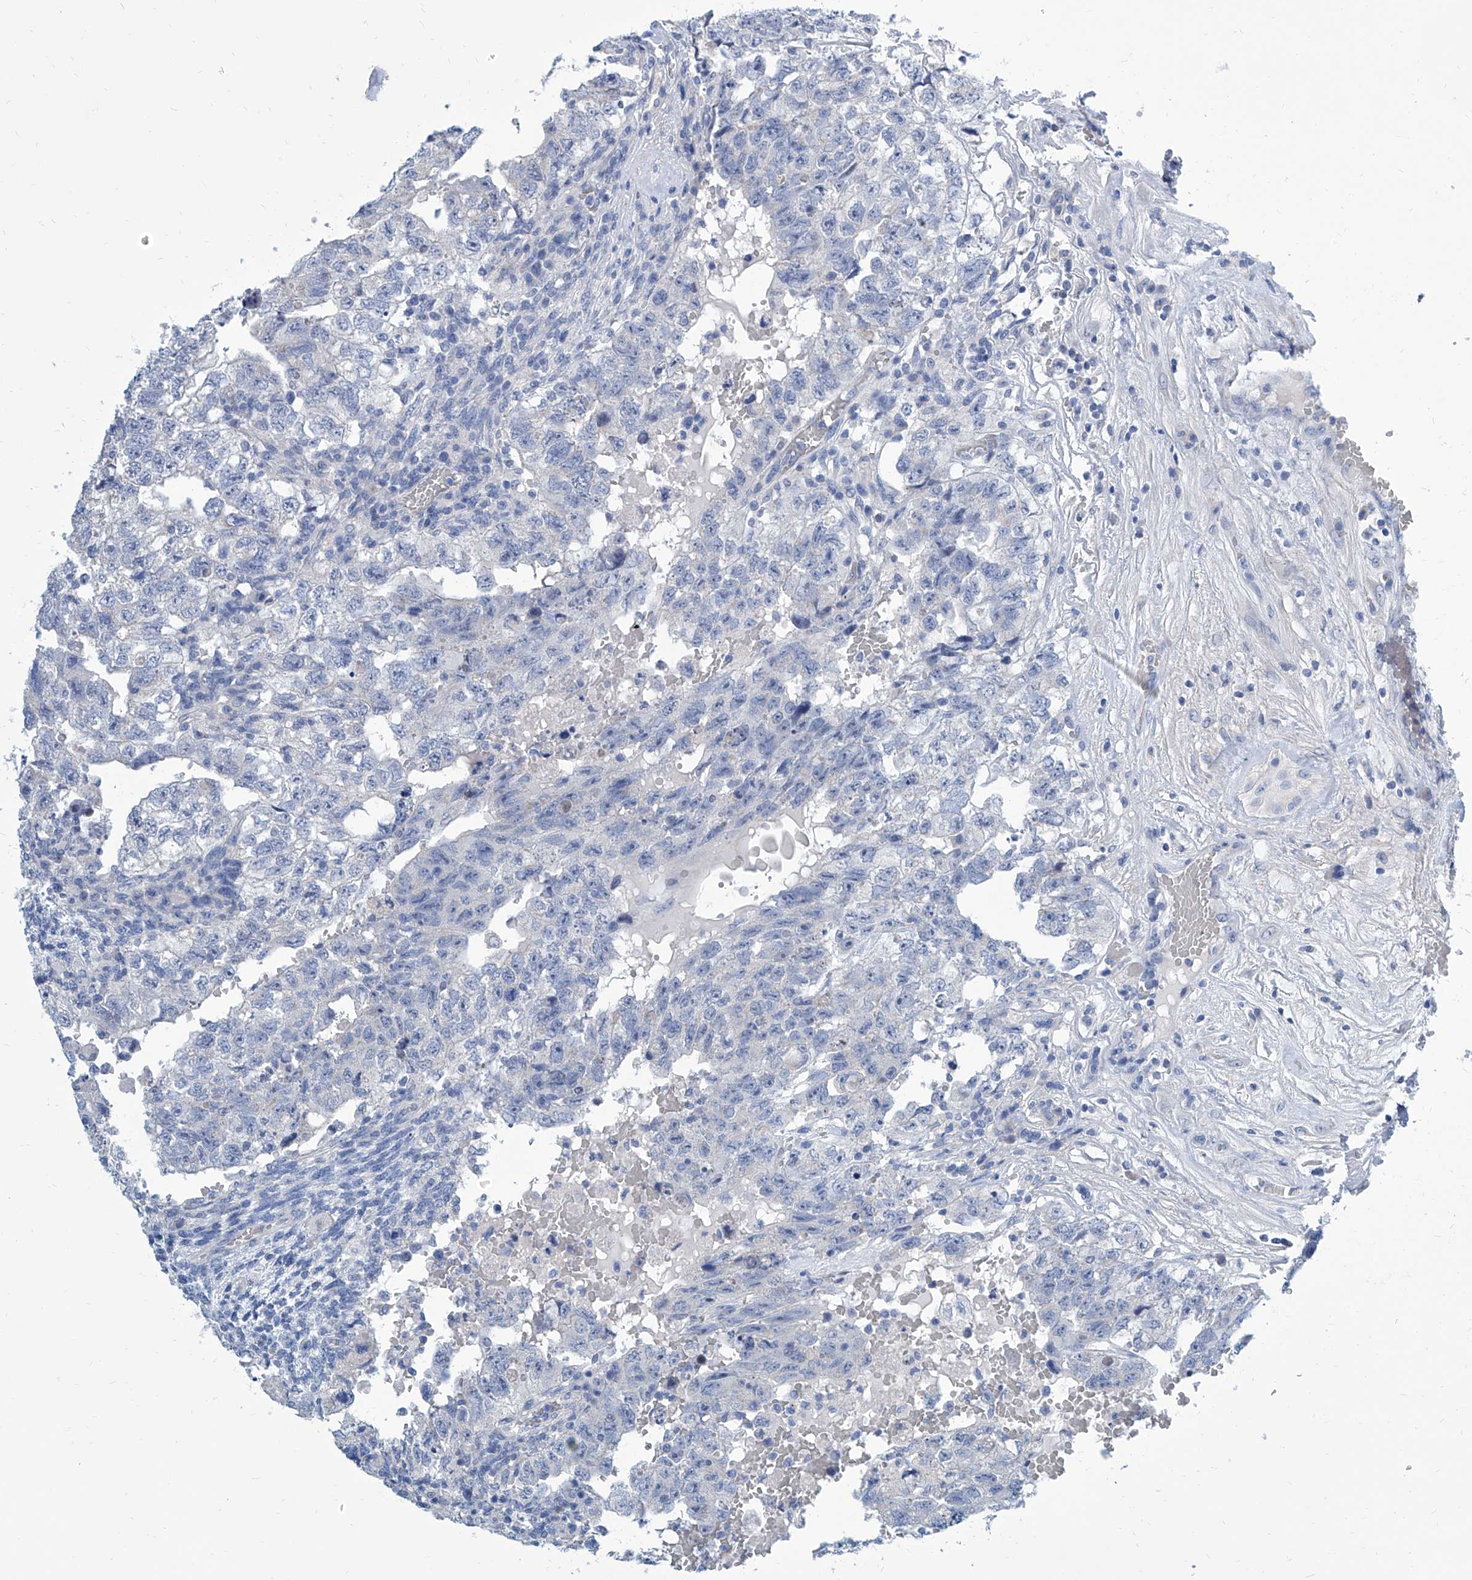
{"staining": {"intensity": "negative", "quantity": "none", "location": "none"}, "tissue": "testis cancer", "cell_type": "Tumor cells", "image_type": "cancer", "snomed": [{"axis": "morphology", "description": "Carcinoma, Embryonal, NOS"}, {"axis": "topography", "description": "Testis"}], "caption": "DAB (3,3'-diaminobenzidine) immunohistochemical staining of testis cancer displays no significant staining in tumor cells.", "gene": "ZNF519", "patient": {"sex": "male", "age": 36}}